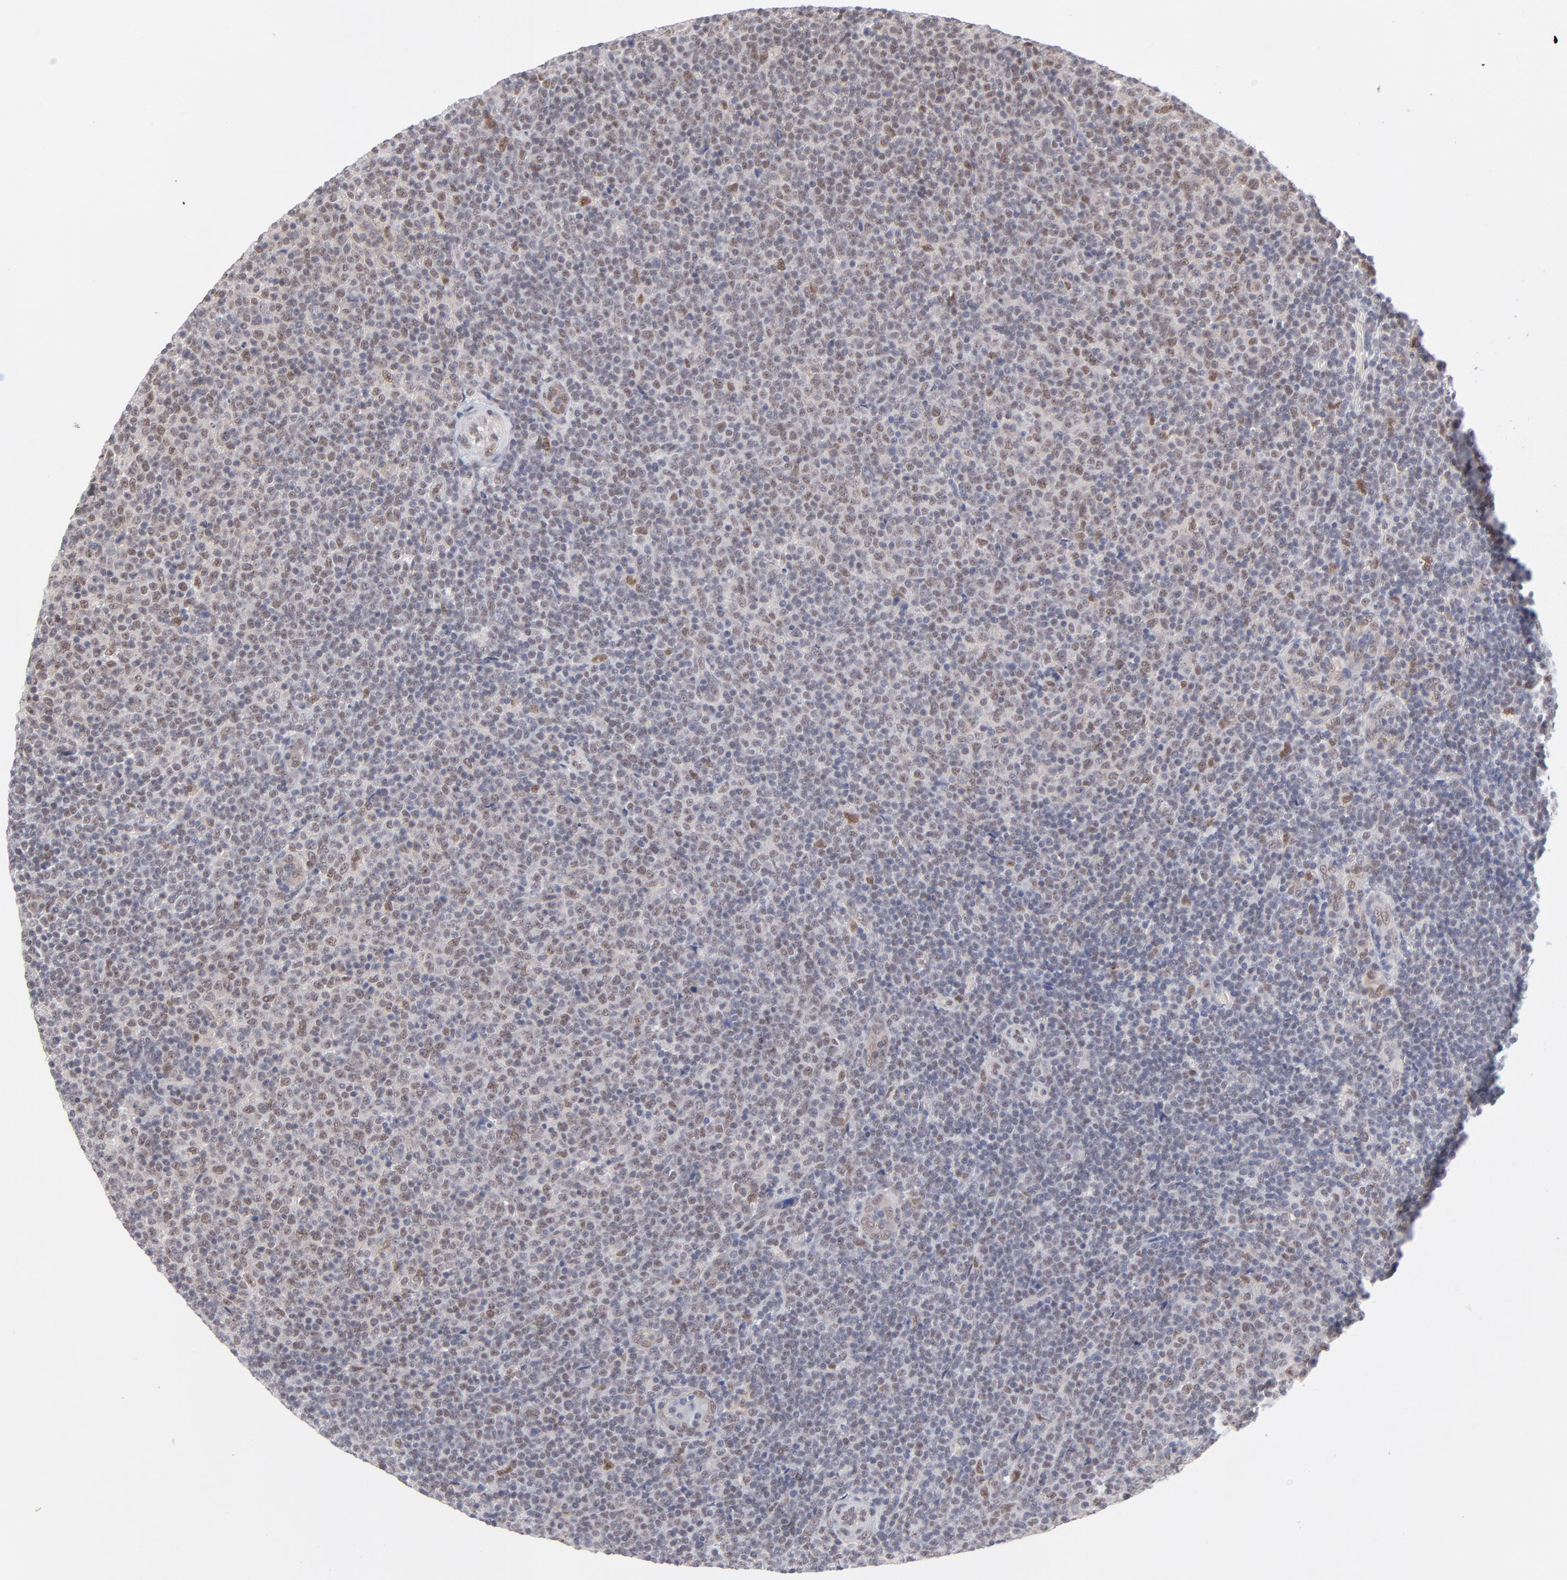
{"staining": {"intensity": "weak", "quantity": "25%-75%", "location": "nuclear"}, "tissue": "lymphoma", "cell_type": "Tumor cells", "image_type": "cancer", "snomed": [{"axis": "morphology", "description": "Malignant lymphoma, non-Hodgkin's type, Low grade"}, {"axis": "topography", "description": "Lymph node"}], "caption": "Immunohistochemical staining of low-grade malignant lymphoma, non-Hodgkin's type demonstrates low levels of weak nuclear protein expression in about 25%-75% of tumor cells.", "gene": "NBN", "patient": {"sex": "male", "age": 70}}